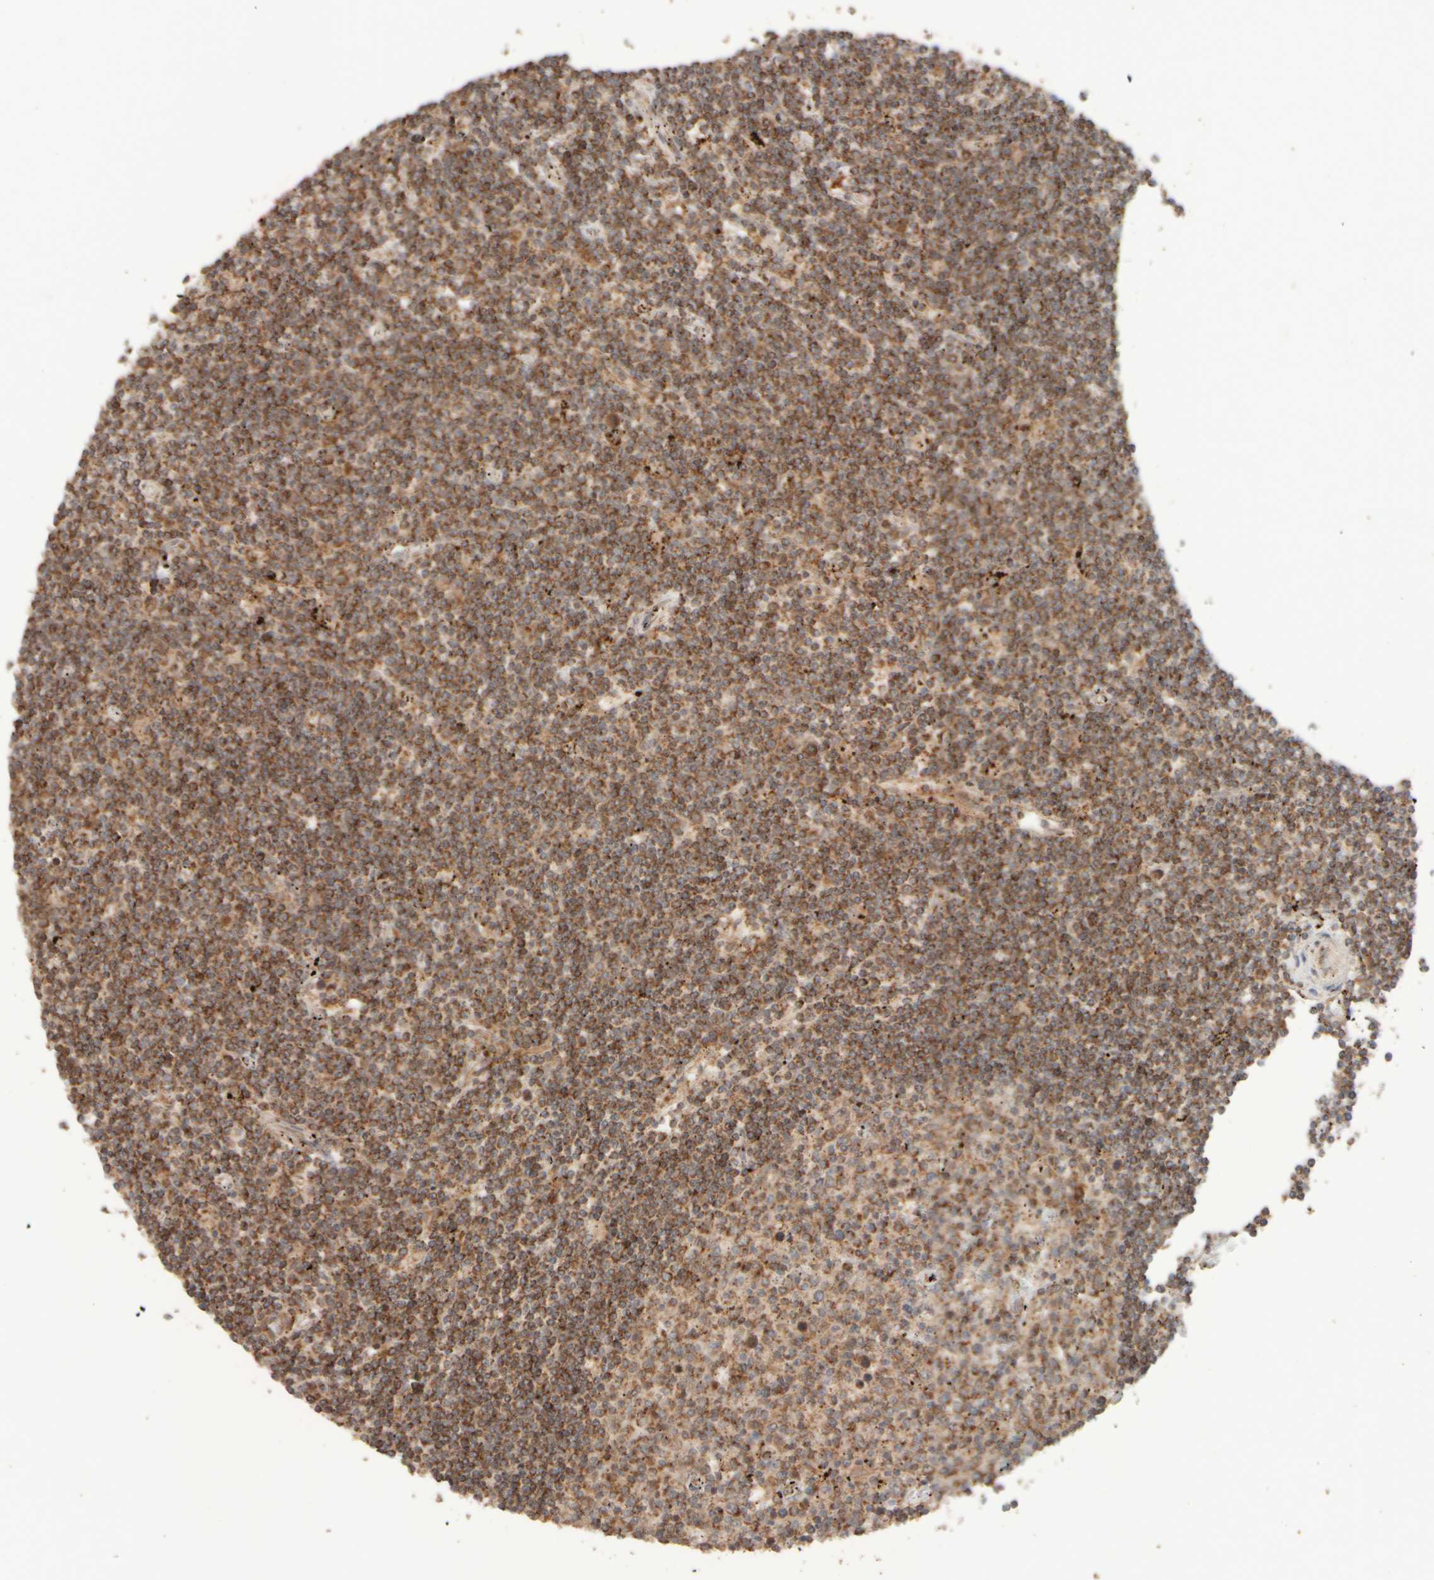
{"staining": {"intensity": "moderate", "quantity": ">75%", "location": "cytoplasmic/membranous"}, "tissue": "lymphoma", "cell_type": "Tumor cells", "image_type": "cancer", "snomed": [{"axis": "morphology", "description": "Malignant lymphoma, non-Hodgkin's type, Low grade"}, {"axis": "topography", "description": "Spleen"}], "caption": "Human lymphoma stained with a protein marker demonstrates moderate staining in tumor cells.", "gene": "EIF2B3", "patient": {"sex": "male", "age": 76}}